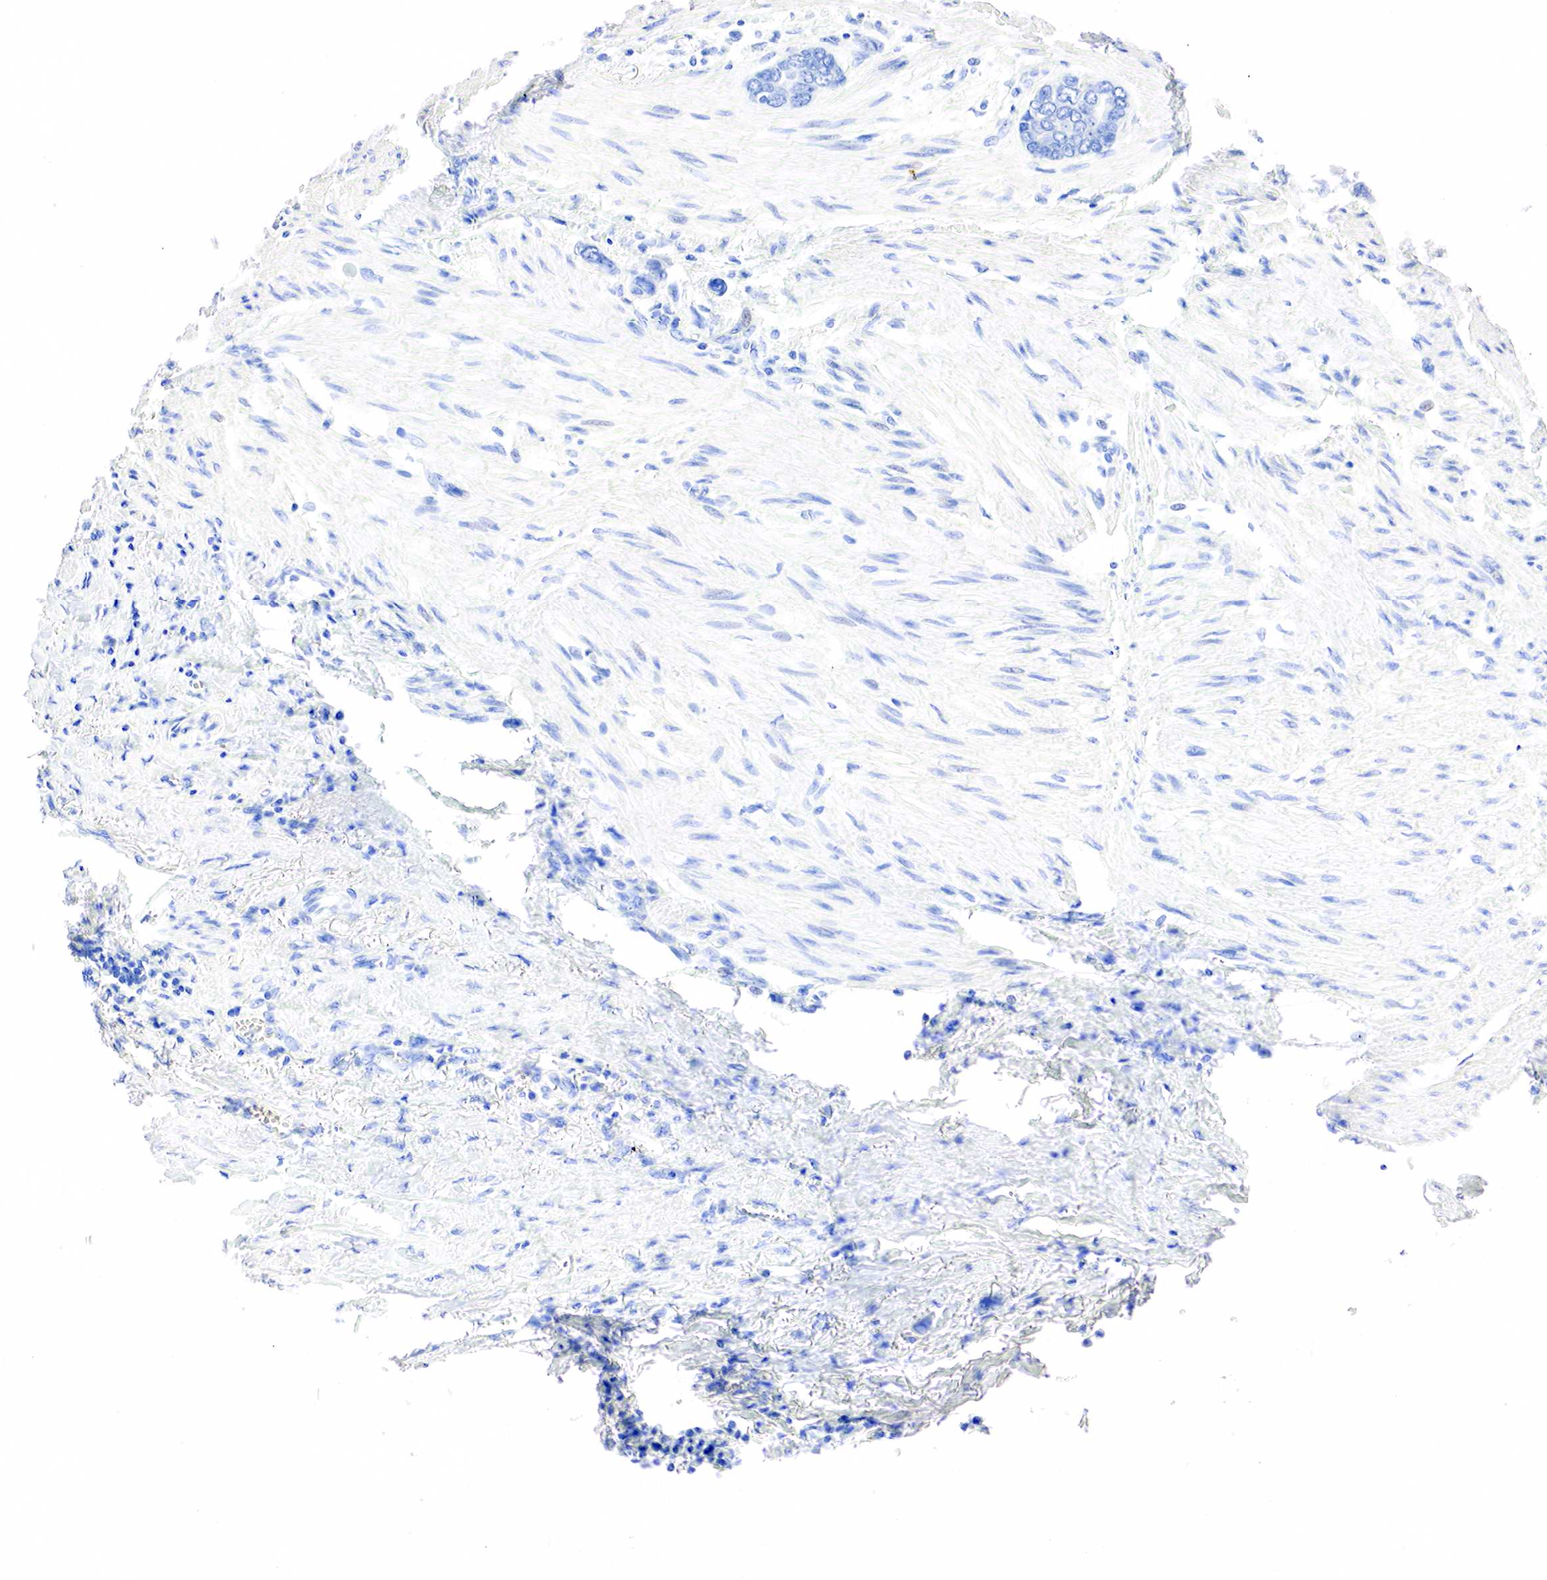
{"staining": {"intensity": "negative", "quantity": "none", "location": "none"}, "tissue": "stomach cancer", "cell_type": "Tumor cells", "image_type": "cancer", "snomed": [{"axis": "morphology", "description": "Adenocarcinoma, NOS"}, {"axis": "topography", "description": "Stomach"}], "caption": "Tumor cells are negative for brown protein staining in adenocarcinoma (stomach).", "gene": "PTH", "patient": {"sex": "male", "age": 78}}